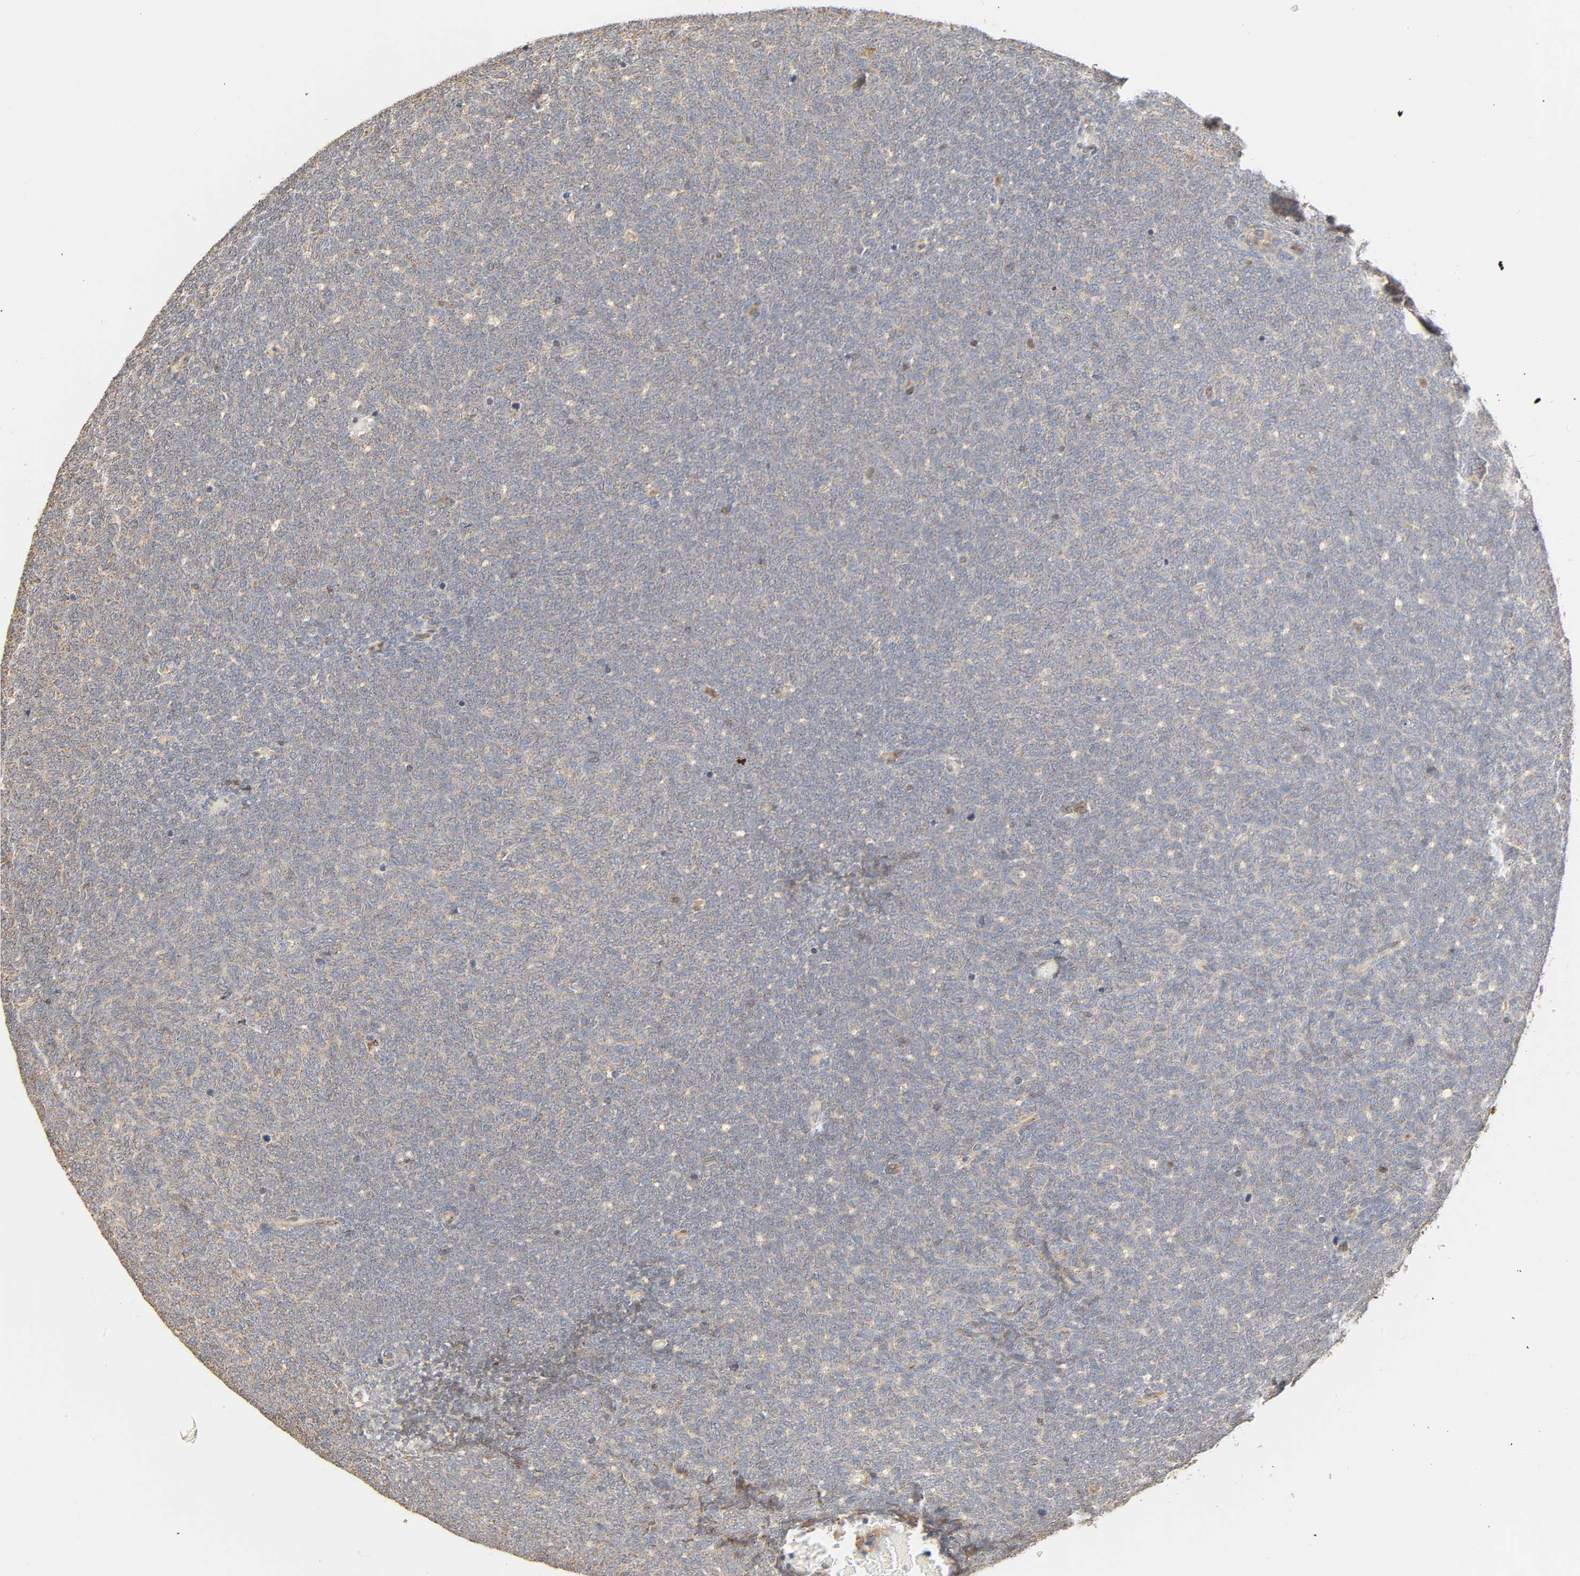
{"staining": {"intensity": "weak", "quantity": "25%-75%", "location": "cytoplasmic/membranous"}, "tissue": "renal cancer", "cell_type": "Tumor cells", "image_type": "cancer", "snomed": [{"axis": "morphology", "description": "Neoplasm, malignant, NOS"}, {"axis": "topography", "description": "Kidney"}], "caption": "Immunohistochemistry photomicrograph of neoplastic tissue: human renal cancer stained using immunohistochemistry (IHC) shows low levels of weak protein expression localized specifically in the cytoplasmic/membranous of tumor cells, appearing as a cytoplasmic/membranous brown color.", "gene": "ZMAT5", "patient": {"sex": "male", "age": 28}}